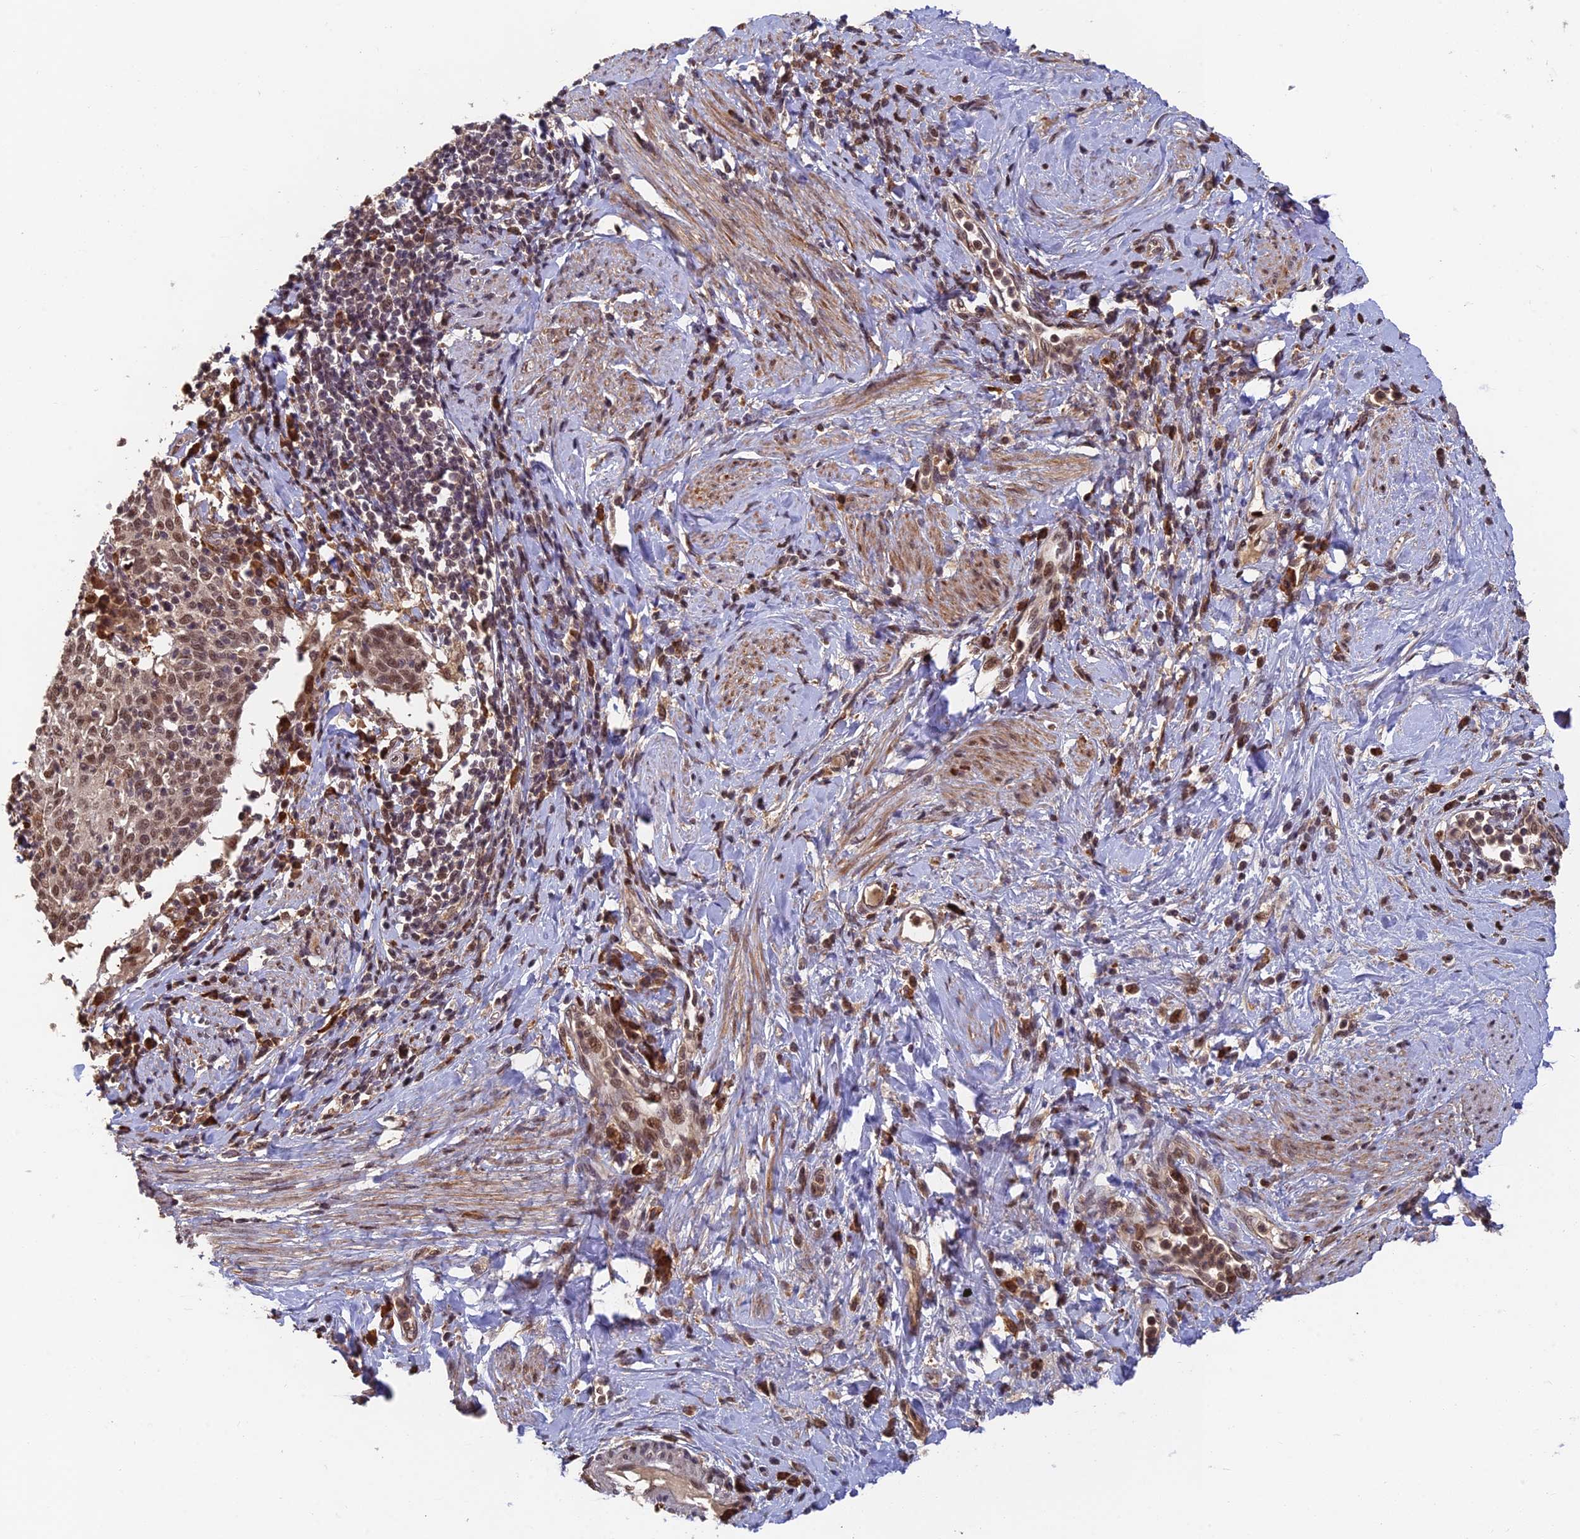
{"staining": {"intensity": "moderate", "quantity": ">75%", "location": "nuclear"}, "tissue": "cervical cancer", "cell_type": "Tumor cells", "image_type": "cancer", "snomed": [{"axis": "morphology", "description": "Squamous cell carcinoma, NOS"}, {"axis": "topography", "description": "Cervix"}], "caption": "Immunohistochemical staining of squamous cell carcinoma (cervical) shows medium levels of moderate nuclear positivity in about >75% of tumor cells. Nuclei are stained in blue.", "gene": "OSBPL1A", "patient": {"sex": "female", "age": 52}}